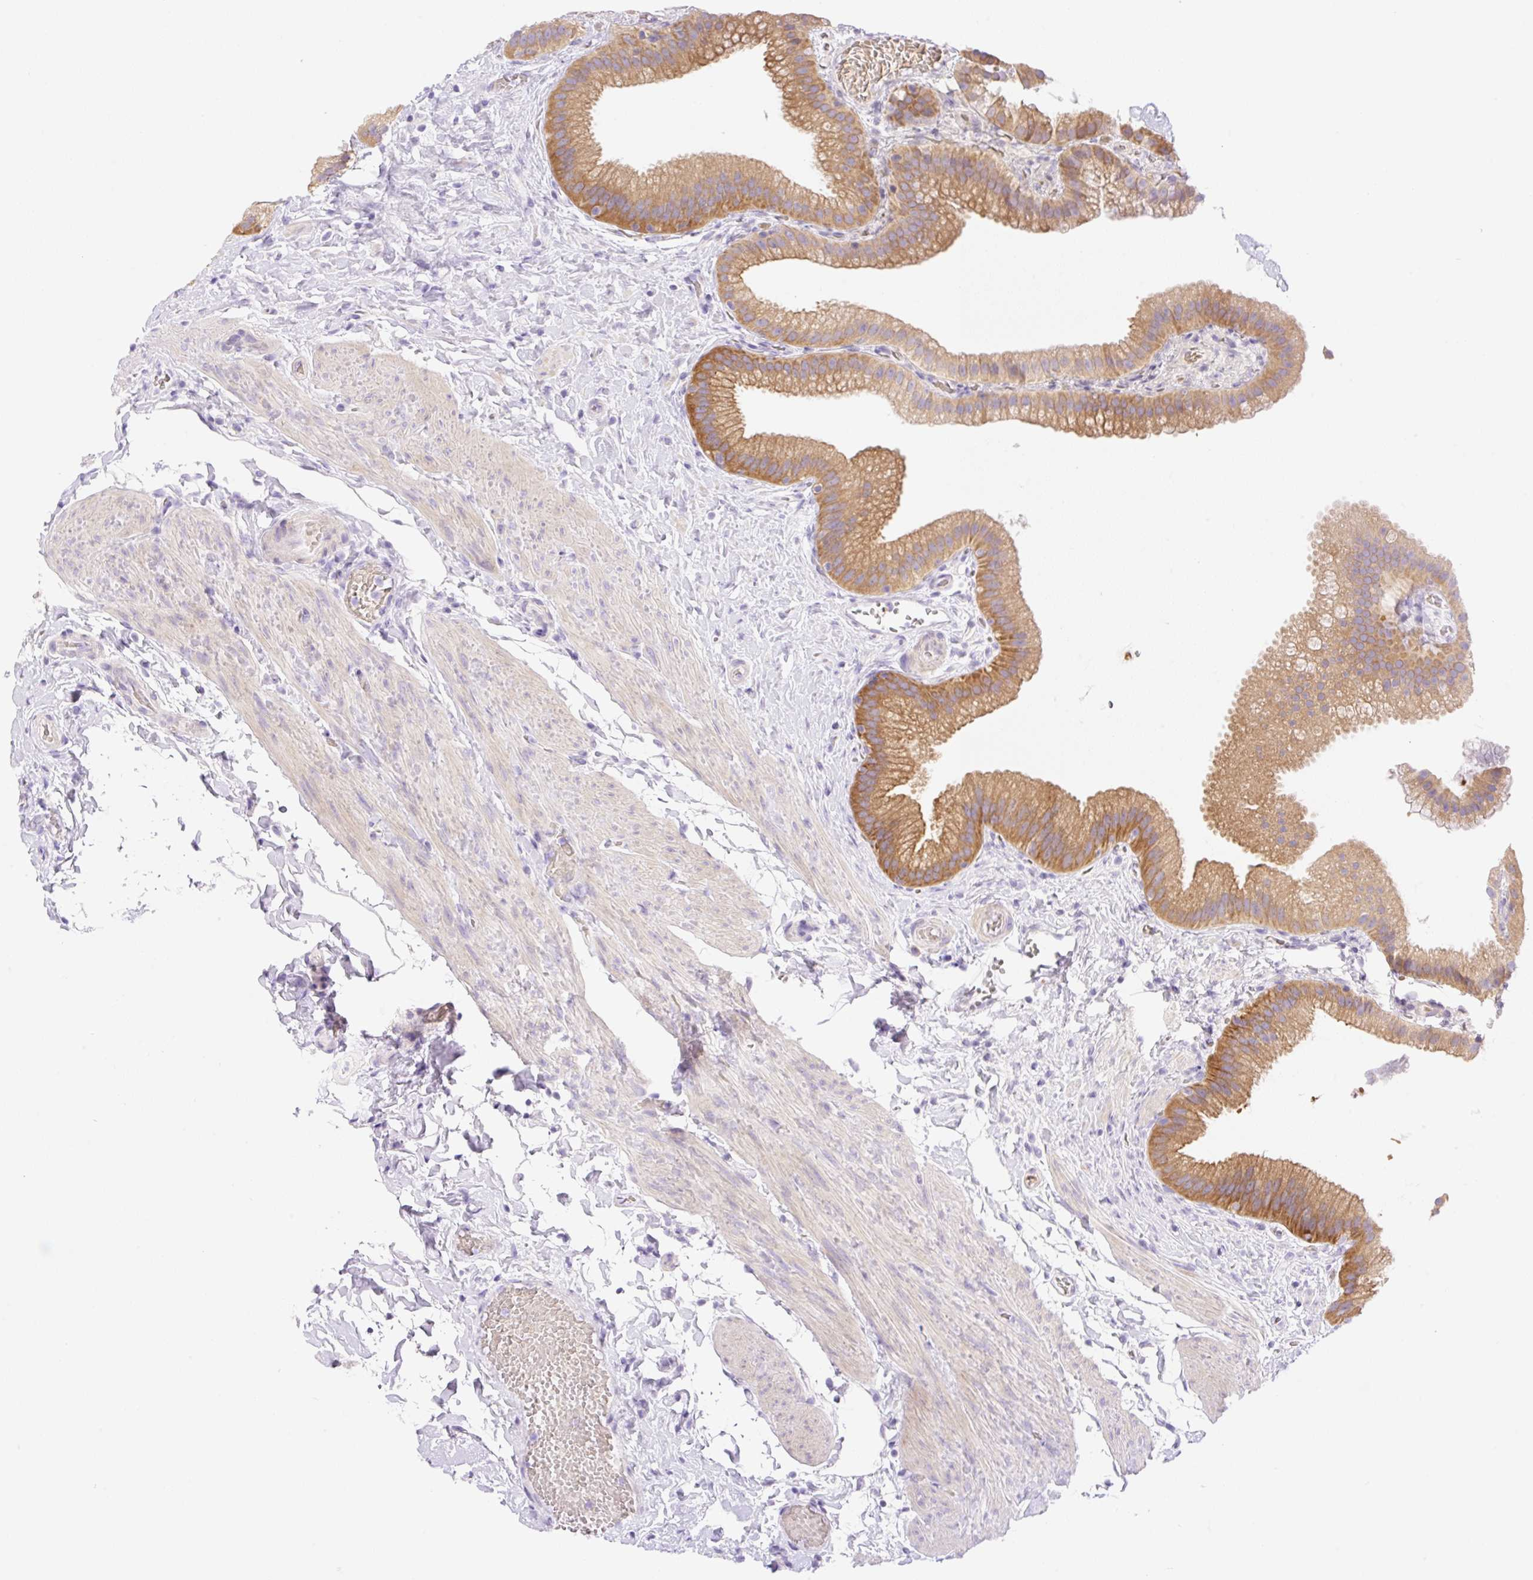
{"staining": {"intensity": "moderate", "quantity": ">75%", "location": "cytoplasmic/membranous"}, "tissue": "gallbladder", "cell_type": "Glandular cells", "image_type": "normal", "snomed": [{"axis": "morphology", "description": "Normal tissue, NOS"}, {"axis": "topography", "description": "Gallbladder"}], "caption": "A brown stain highlights moderate cytoplasmic/membranous staining of a protein in glandular cells of normal gallbladder. (Stains: DAB in brown, nuclei in blue, Microscopy: brightfield microscopy at high magnification).", "gene": "DENND5A", "patient": {"sex": "female", "age": 63}}